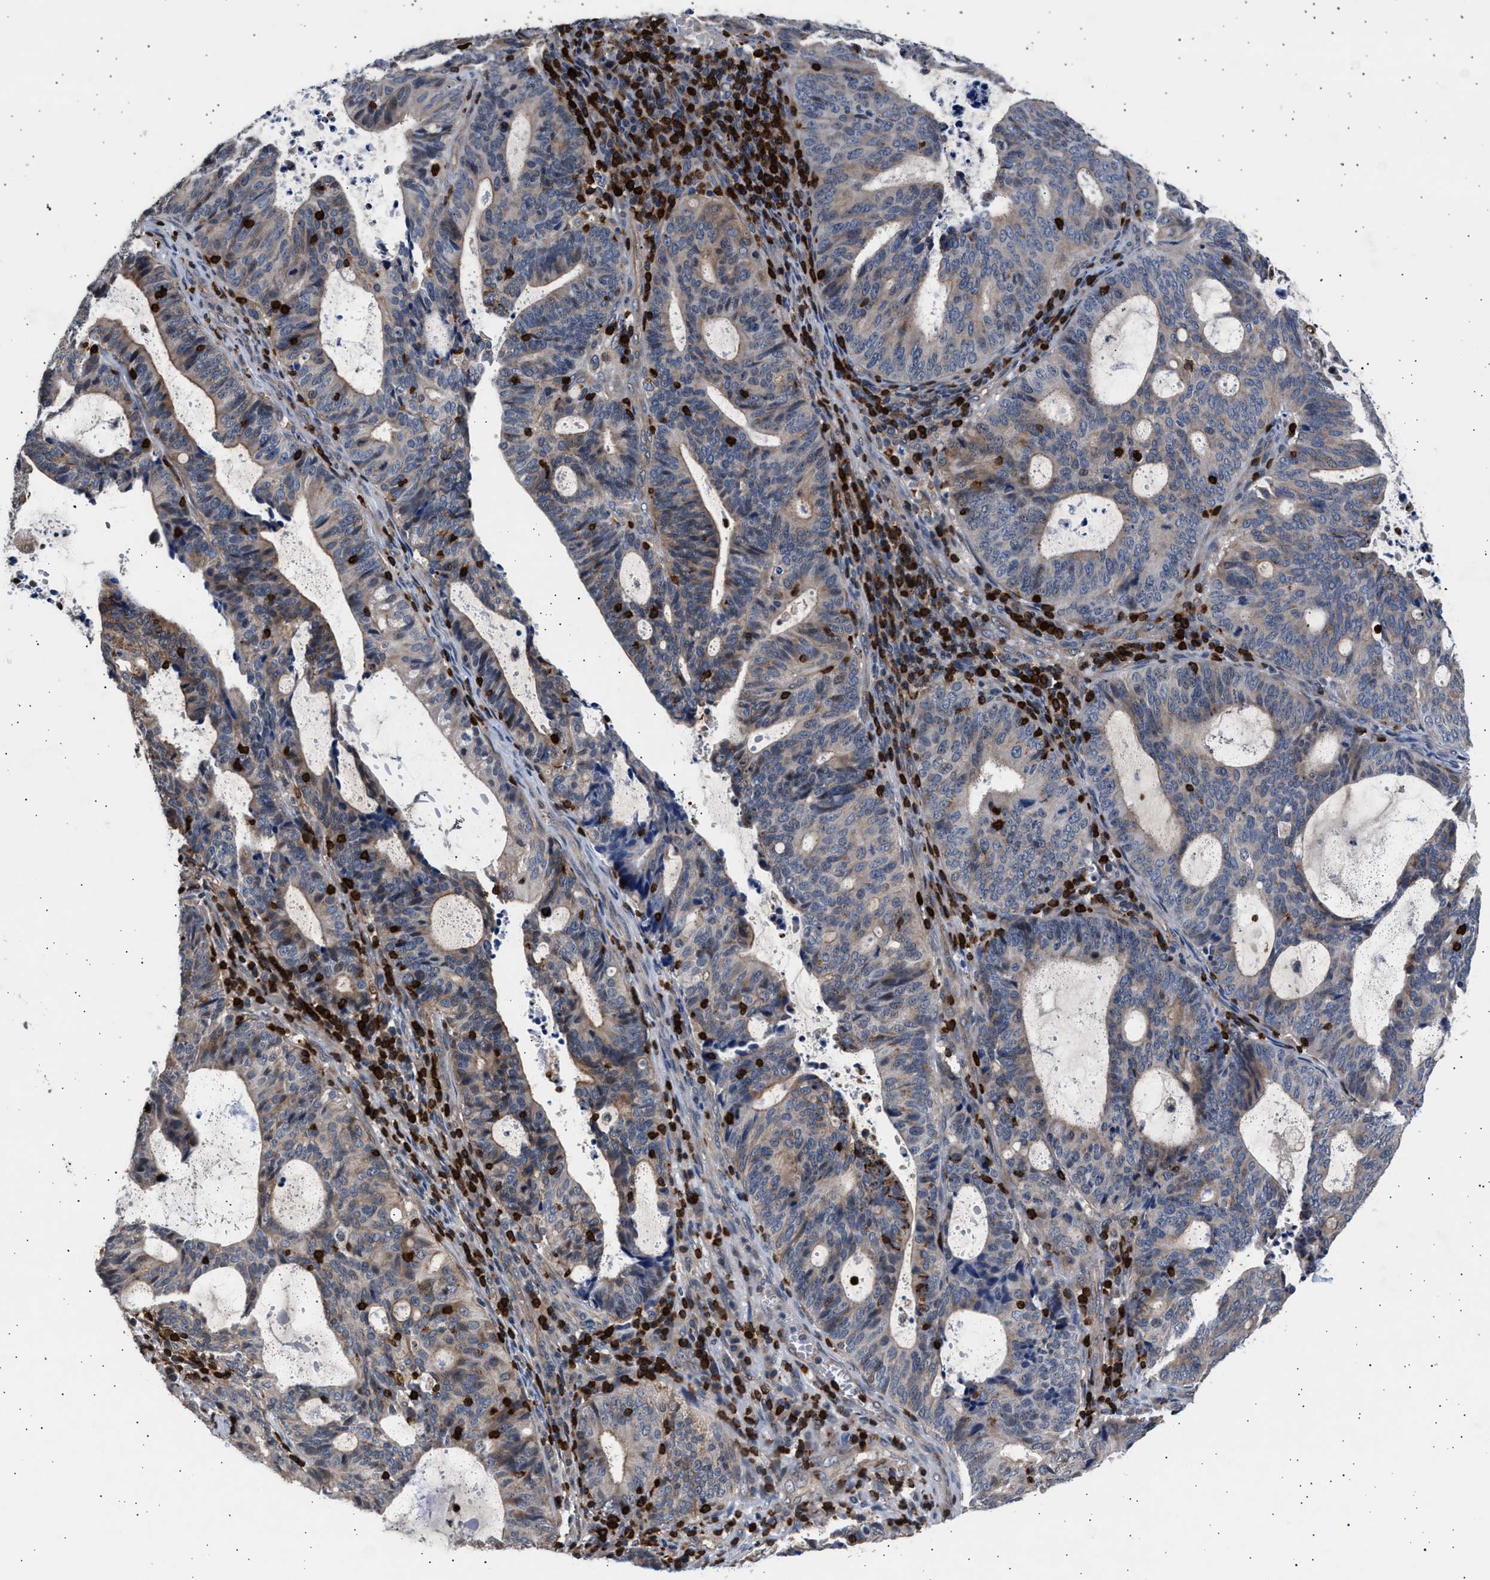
{"staining": {"intensity": "weak", "quantity": "25%-75%", "location": "cytoplasmic/membranous"}, "tissue": "endometrial cancer", "cell_type": "Tumor cells", "image_type": "cancer", "snomed": [{"axis": "morphology", "description": "Adenocarcinoma, NOS"}, {"axis": "topography", "description": "Uterus"}], "caption": "A histopathology image of endometrial adenocarcinoma stained for a protein displays weak cytoplasmic/membranous brown staining in tumor cells.", "gene": "GRAP2", "patient": {"sex": "female", "age": 83}}